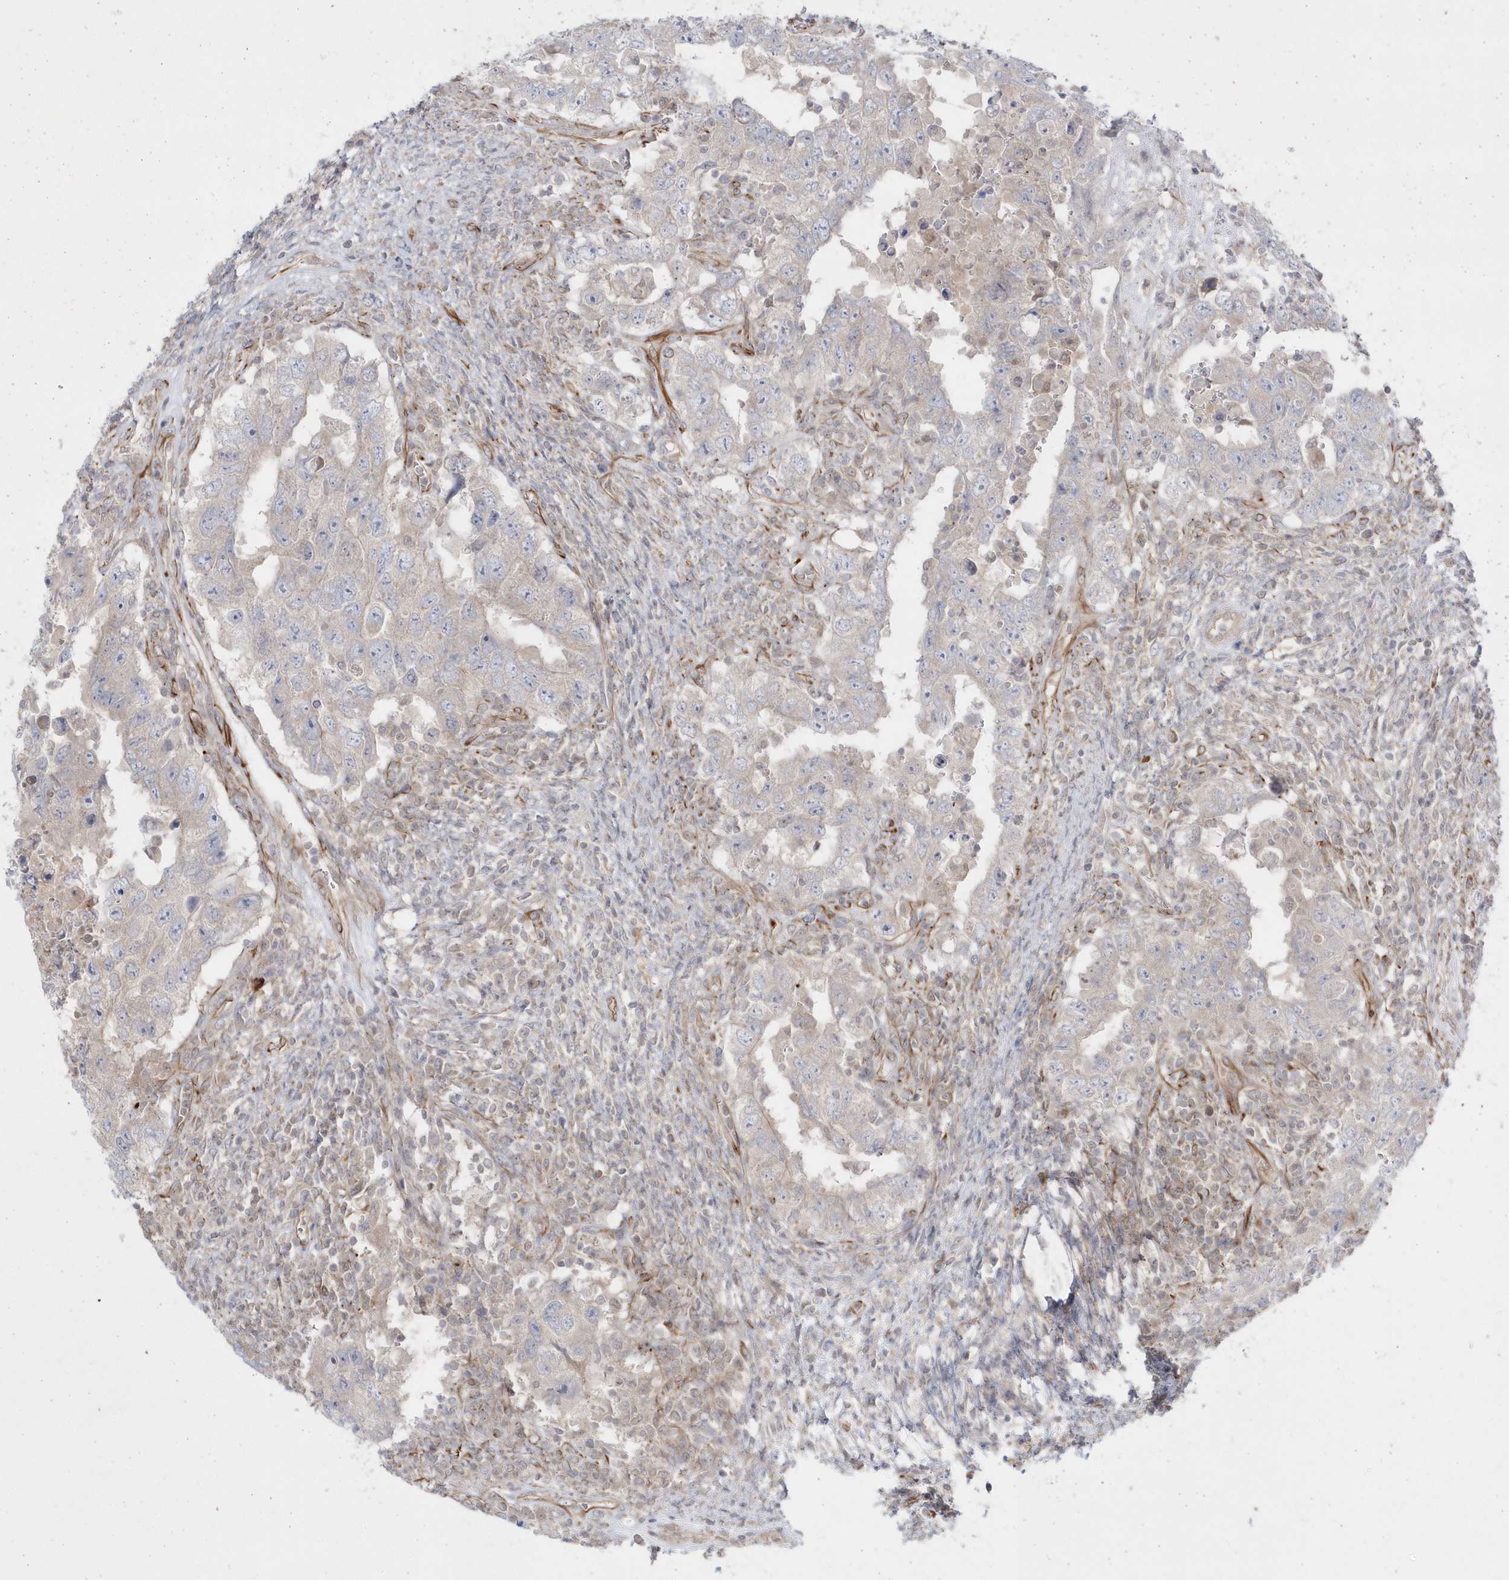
{"staining": {"intensity": "negative", "quantity": "none", "location": "none"}, "tissue": "testis cancer", "cell_type": "Tumor cells", "image_type": "cancer", "snomed": [{"axis": "morphology", "description": "Carcinoma, Embryonal, NOS"}, {"axis": "topography", "description": "Testis"}], "caption": "Immunohistochemistry photomicrograph of human testis cancer stained for a protein (brown), which reveals no positivity in tumor cells.", "gene": "DHX57", "patient": {"sex": "male", "age": 26}}